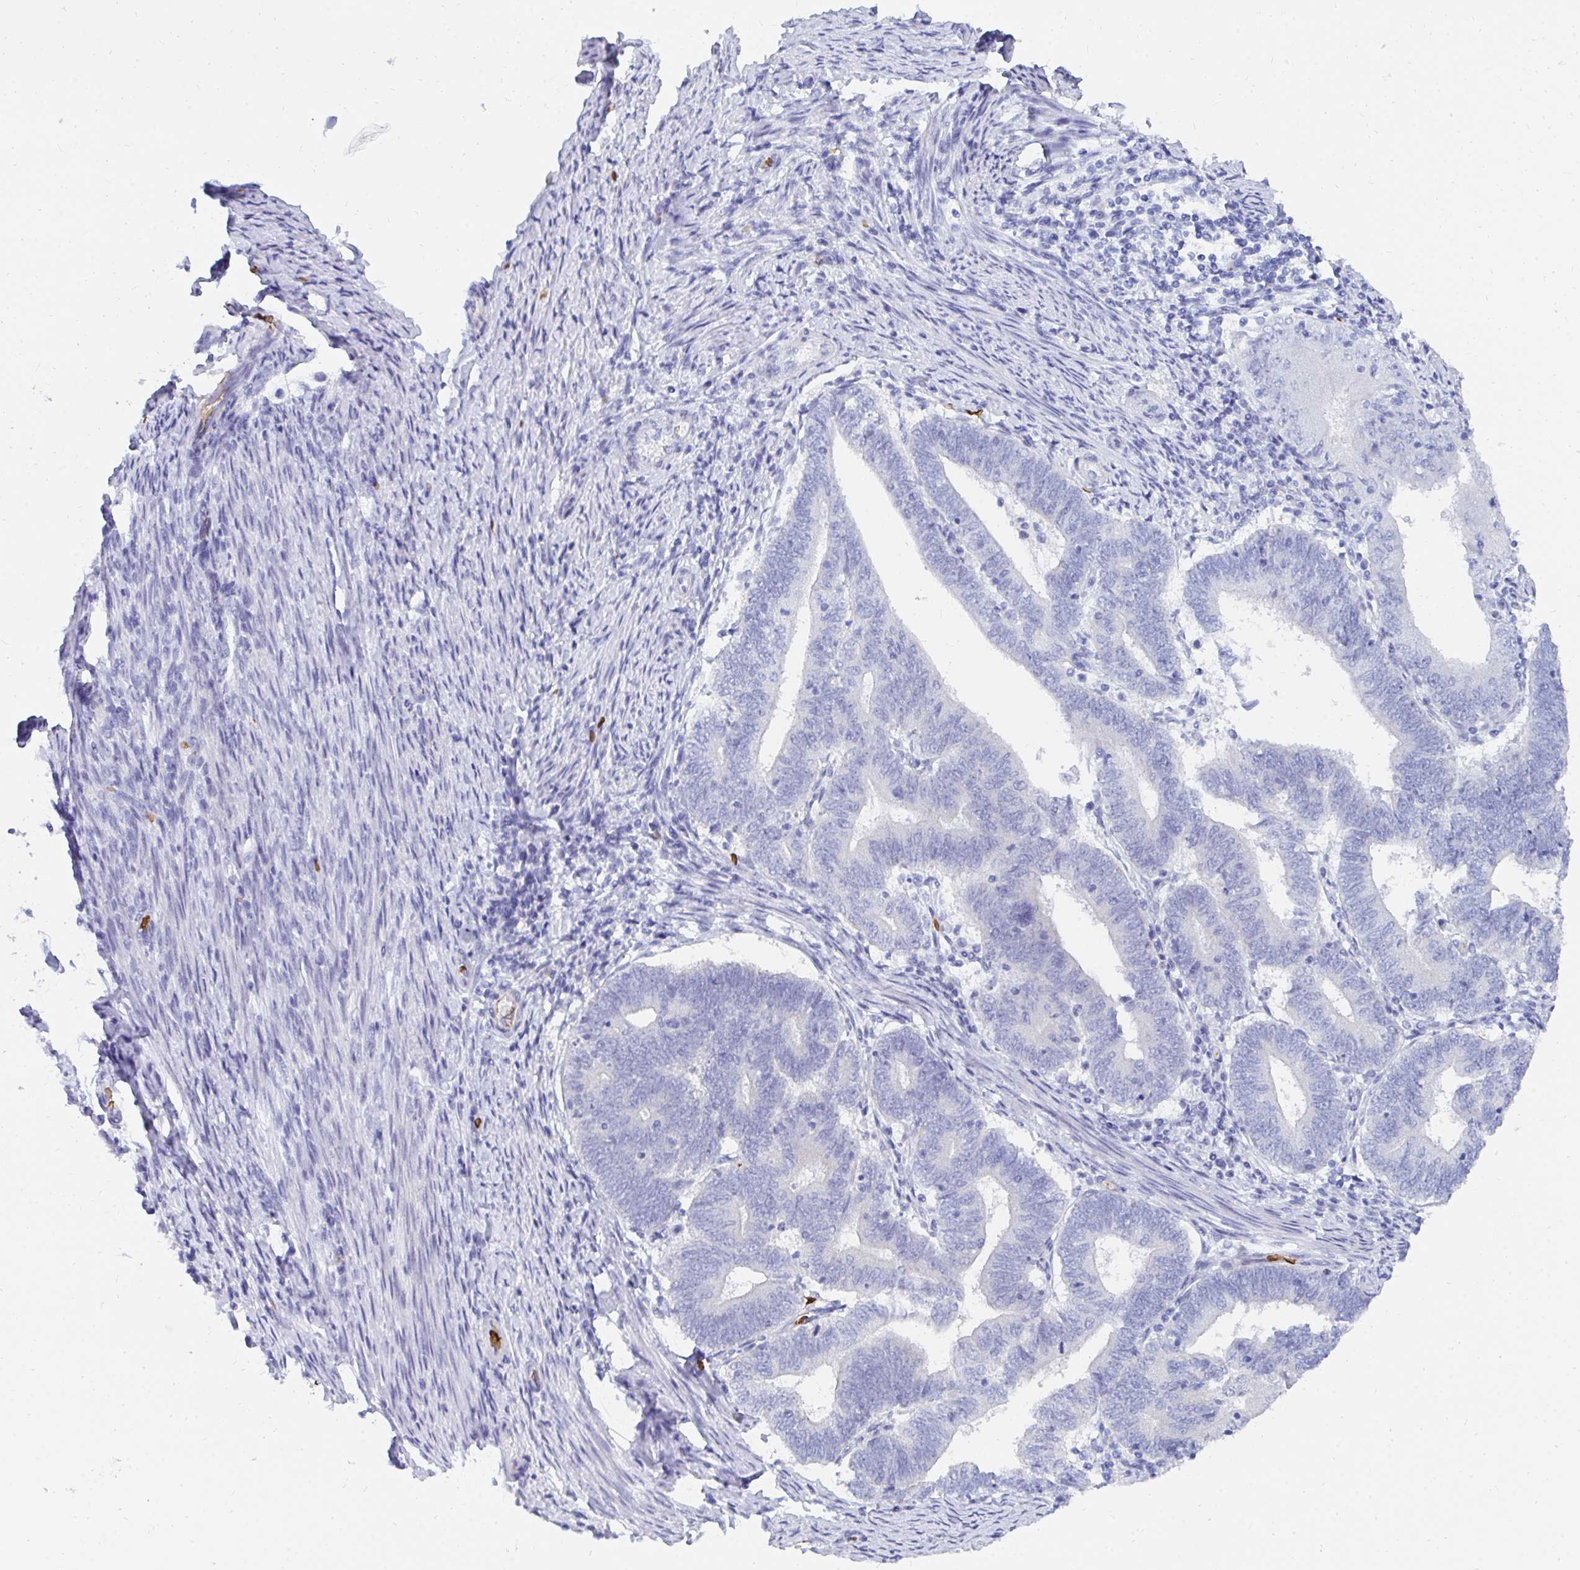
{"staining": {"intensity": "negative", "quantity": "none", "location": "none"}, "tissue": "endometrial cancer", "cell_type": "Tumor cells", "image_type": "cancer", "snomed": [{"axis": "morphology", "description": "Adenocarcinoma, NOS"}, {"axis": "topography", "description": "Endometrium"}], "caption": "Endometrial cancer (adenocarcinoma) stained for a protein using IHC shows no staining tumor cells.", "gene": "MROH2B", "patient": {"sex": "female", "age": 70}}